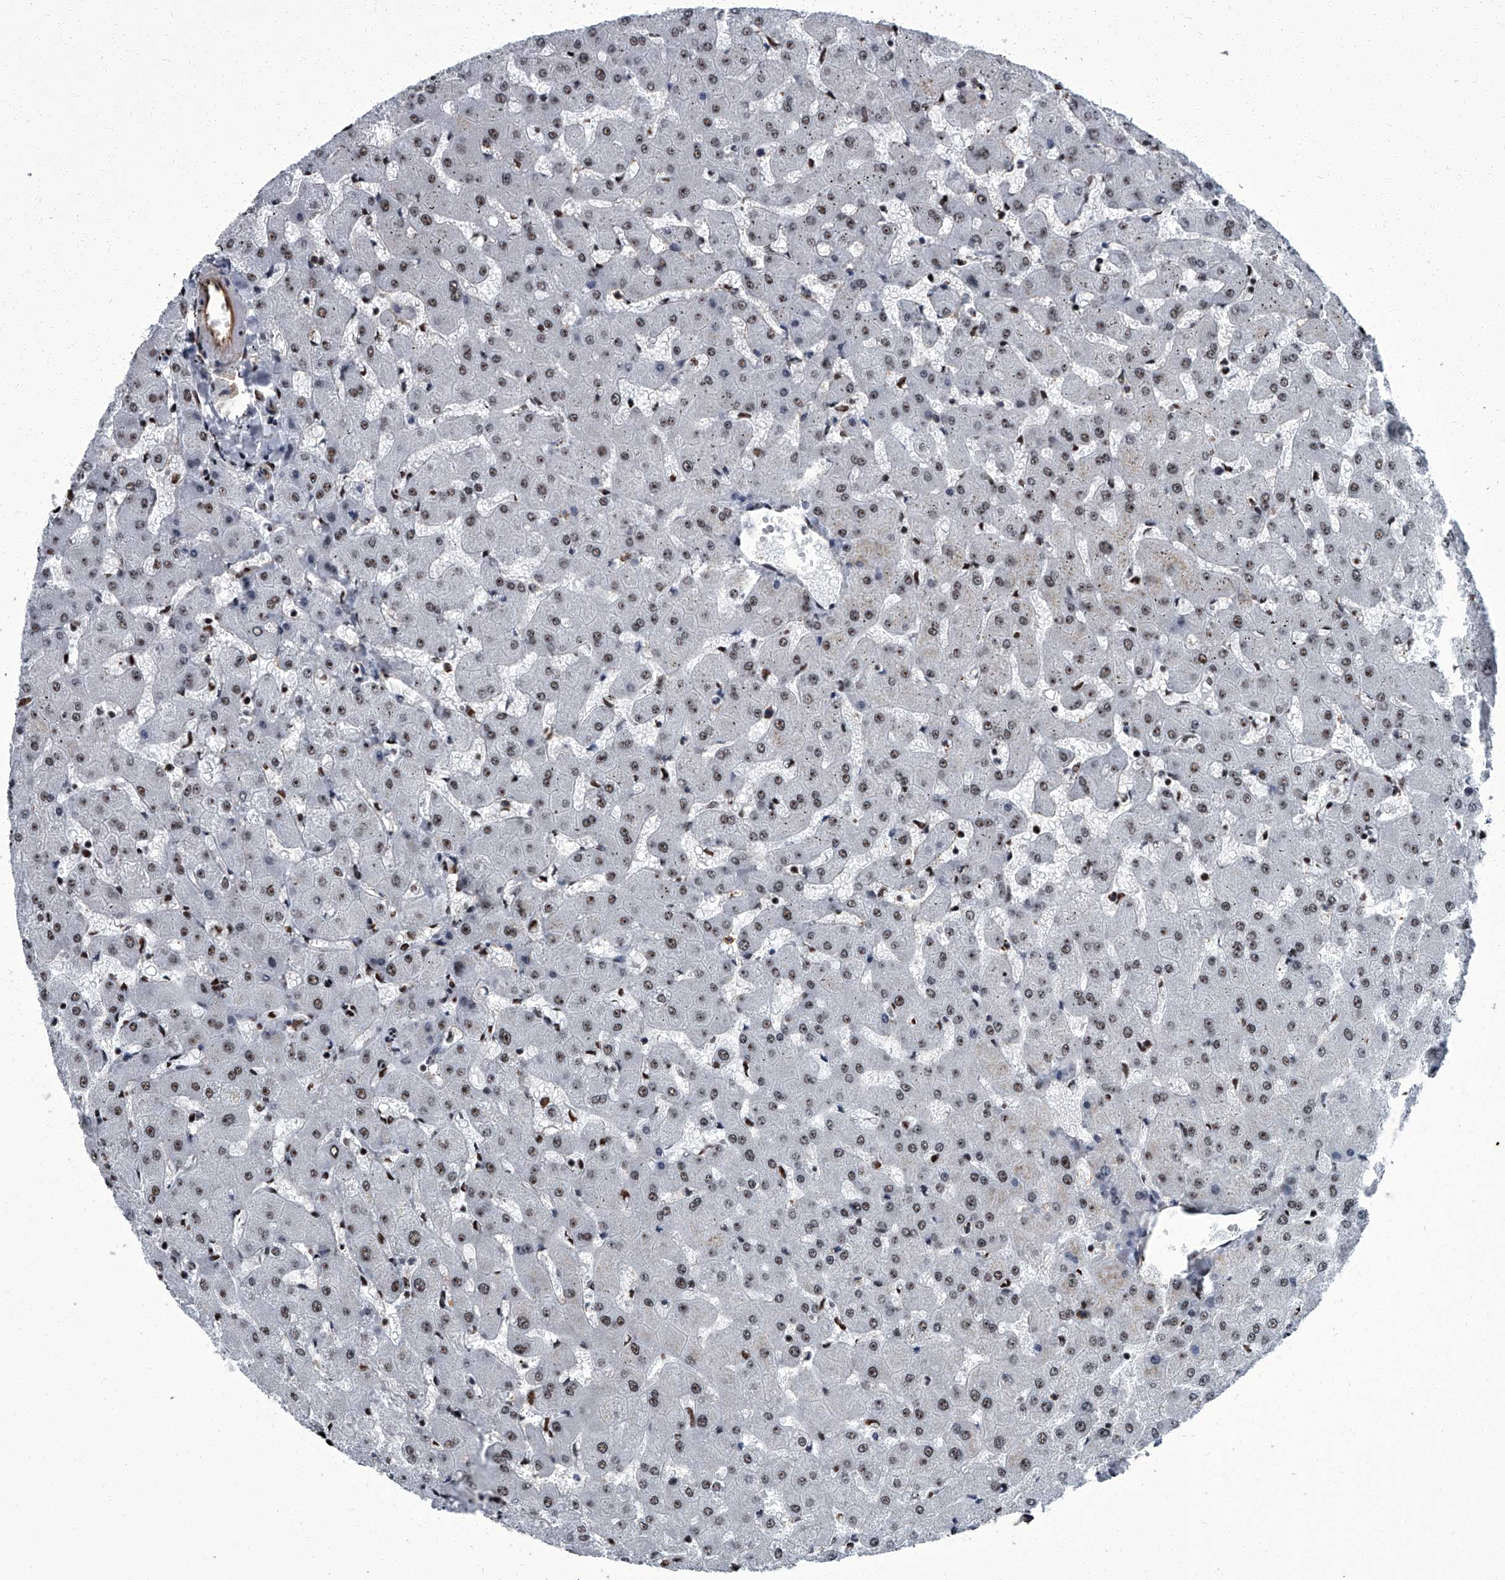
{"staining": {"intensity": "weak", "quantity": "<25%", "location": "nuclear"}, "tissue": "liver", "cell_type": "Cholangiocytes", "image_type": "normal", "snomed": [{"axis": "morphology", "description": "Normal tissue, NOS"}, {"axis": "topography", "description": "Liver"}], "caption": "Immunohistochemistry histopathology image of unremarkable liver stained for a protein (brown), which displays no expression in cholangiocytes.", "gene": "ZNF518B", "patient": {"sex": "female", "age": 63}}